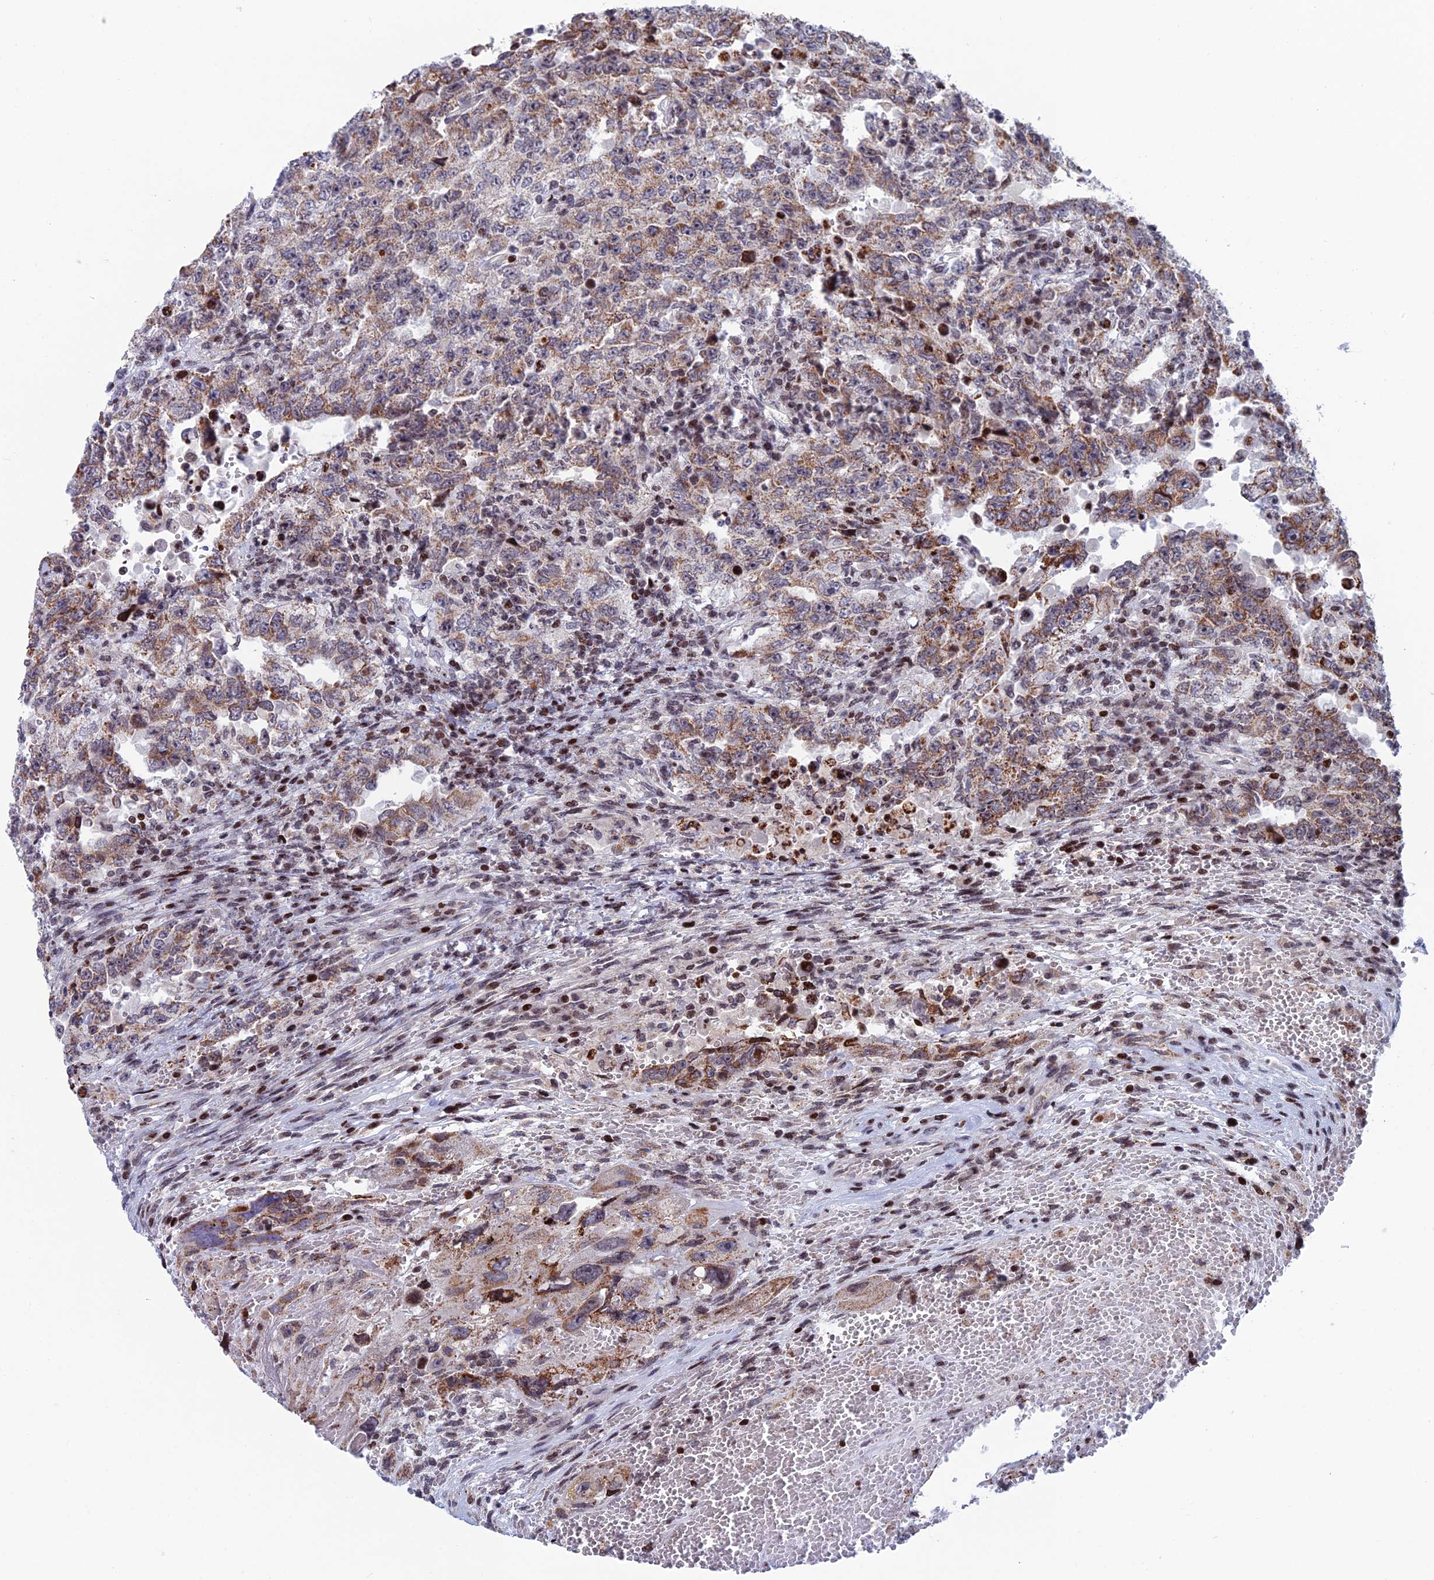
{"staining": {"intensity": "moderate", "quantity": ">75%", "location": "cytoplasmic/membranous"}, "tissue": "testis cancer", "cell_type": "Tumor cells", "image_type": "cancer", "snomed": [{"axis": "morphology", "description": "Carcinoma, Embryonal, NOS"}, {"axis": "topography", "description": "Testis"}], "caption": "About >75% of tumor cells in testis cancer (embryonal carcinoma) demonstrate moderate cytoplasmic/membranous protein staining as visualized by brown immunohistochemical staining.", "gene": "AFF3", "patient": {"sex": "male", "age": 26}}